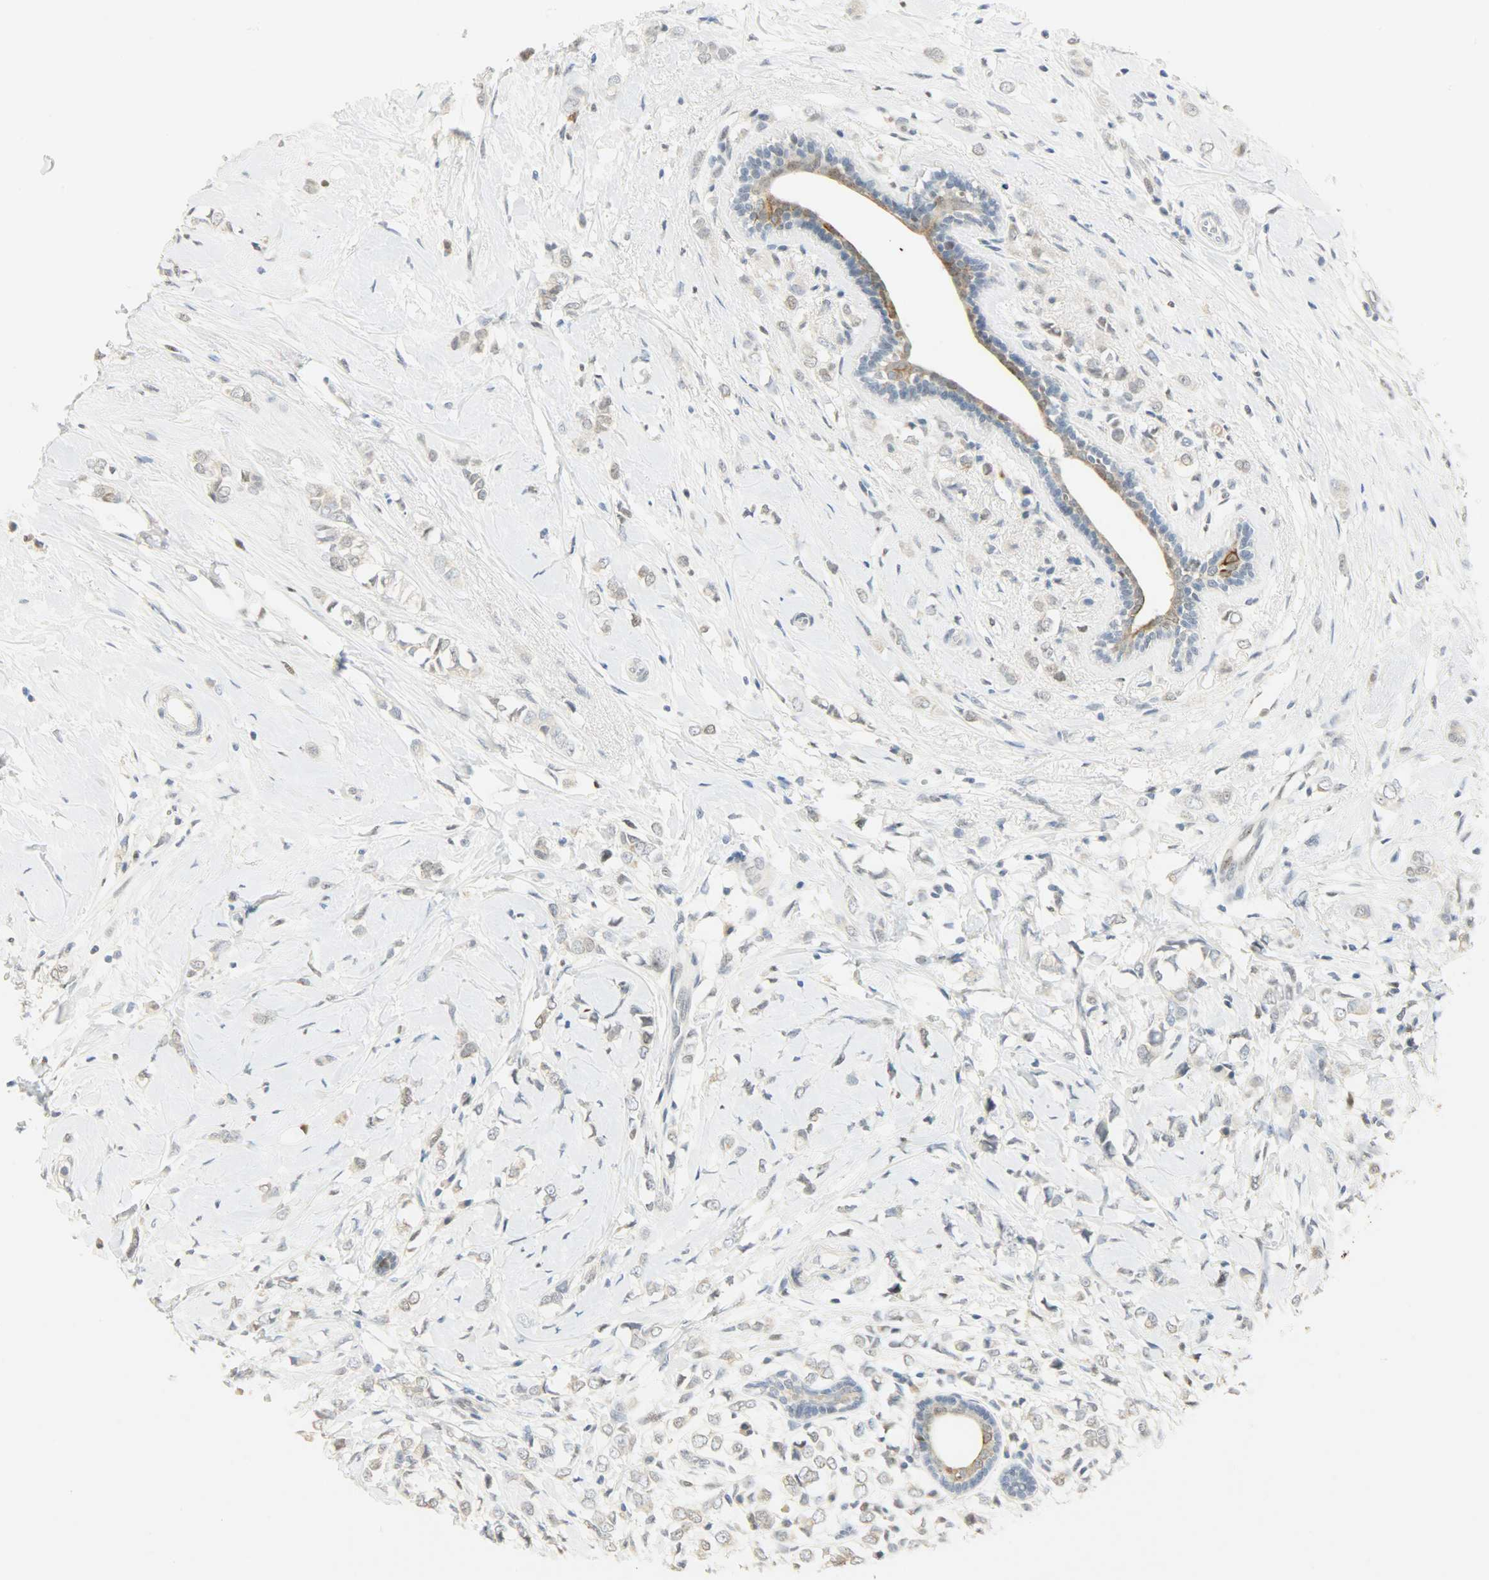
{"staining": {"intensity": "weak", "quantity": "25%-75%", "location": "cytoplasmic/membranous"}, "tissue": "breast cancer", "cell_type": "Tumor cells", "image_type": "cancer", "snomed": [{"axis": "morphology", "description": "Normal tissue, NOS"}, {"axis": "morphology", "description": "Lobular carcinoma"}, {"axis": "topography", "description": "Breast"}], "caption": "Weak cytoplasmic/membranous protein expression is appreciated in approximately 25%-75% of tumor cells in breast lobular carcinoma.", "gene": "PPARG", "patient": {"sex": "female", "age": 47}}